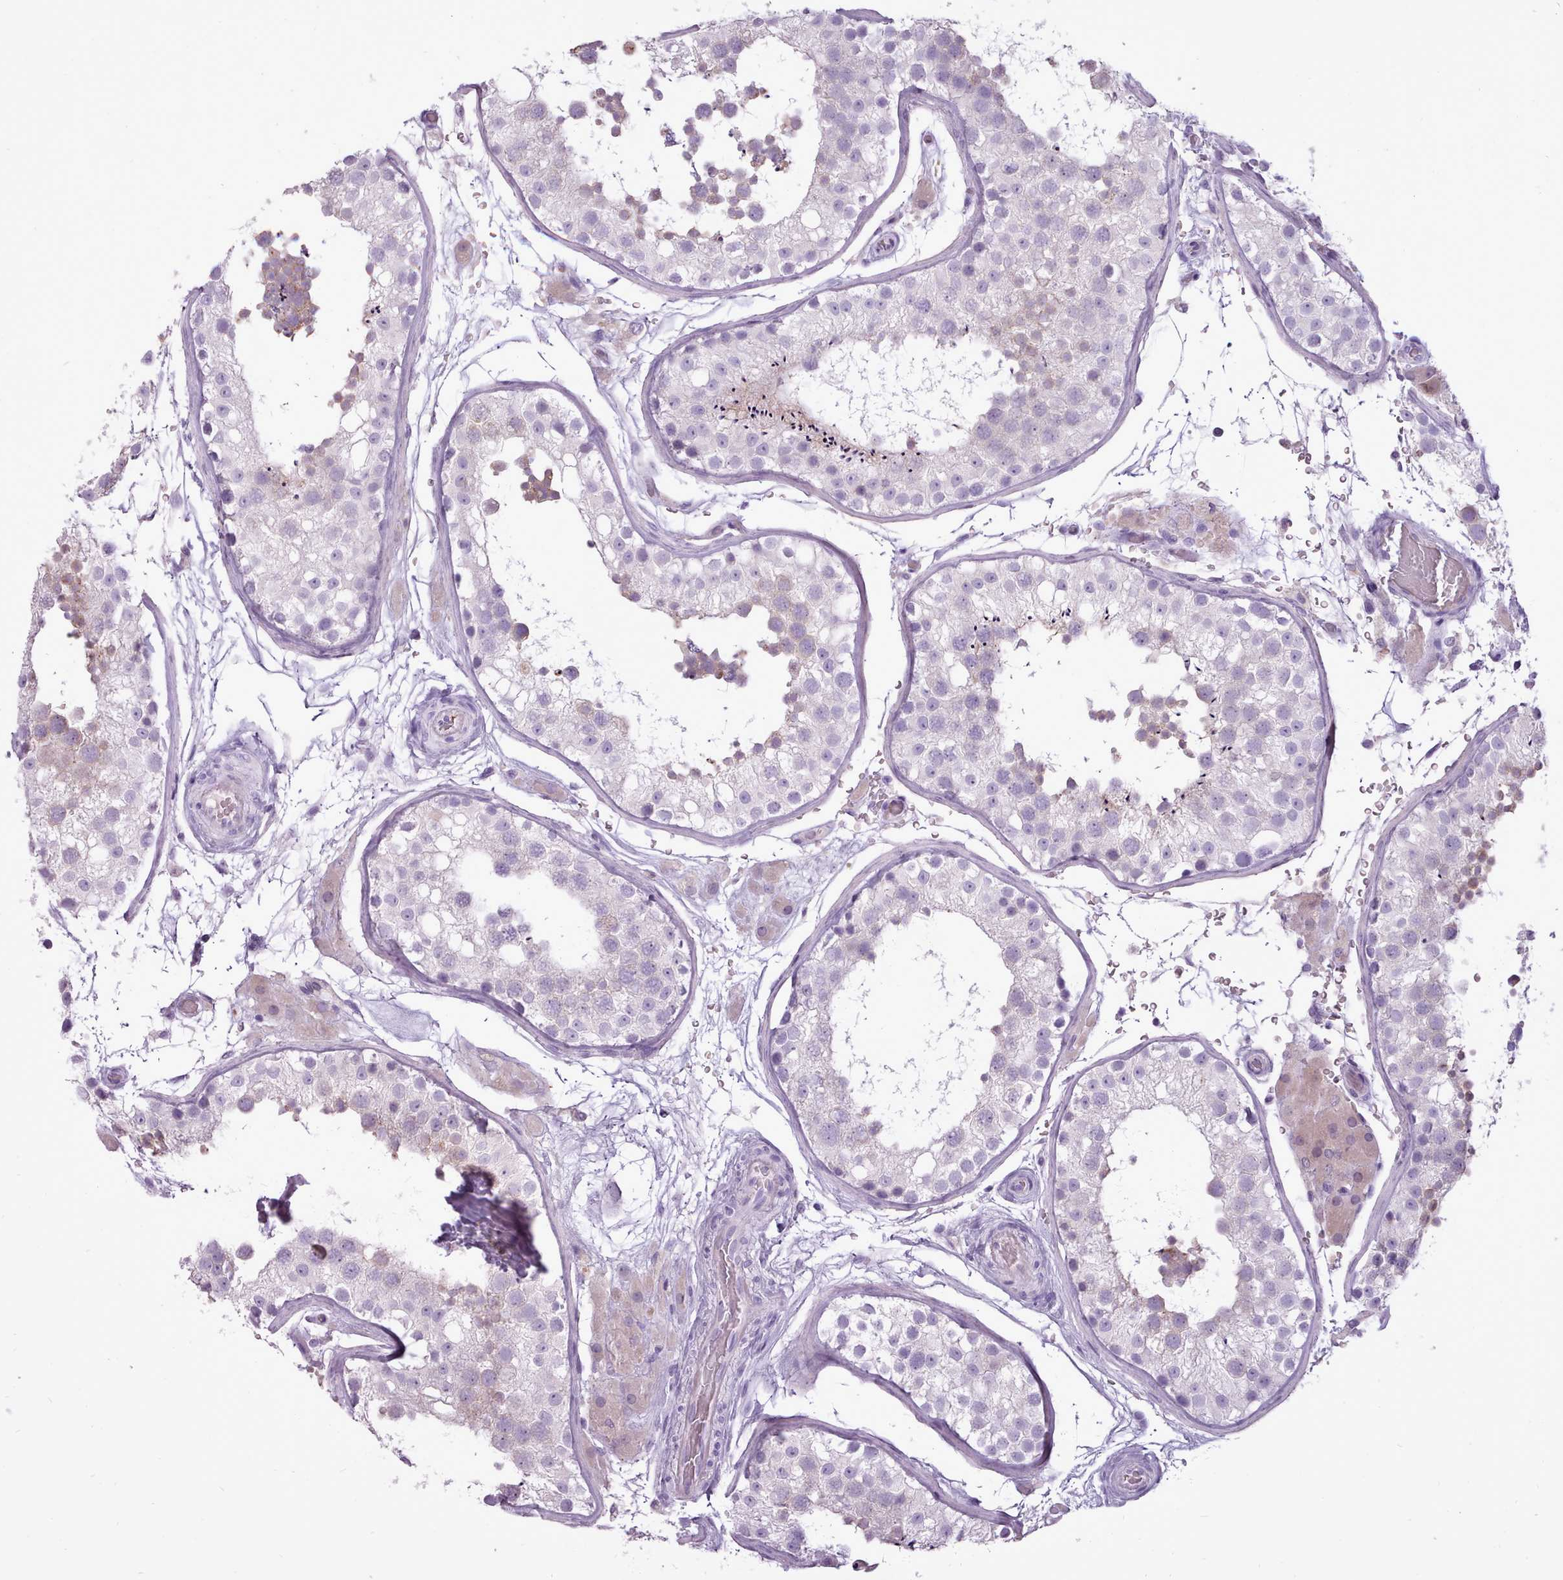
{"staining": {"intensity": "negative", "quantity": "none", "location": "none"}, "tissue": "testis", "cell_type": "Cells in seminiferous ducts", "image_type": "normal", "snomed": [{"axis": "morphology", "description": "Normal tissue, NOS"}, {"axis": "topography", "description": "Testis"}], "caption": "Immunohistochemical staining of normal testis reveals no significant staining in cells in seminiferous ducts. (DAB immunohistochemistry (IHC) with hematoxylin counter stain).", "gene": "ATRAID", "patient": {"sex": "male", "age": 26}}